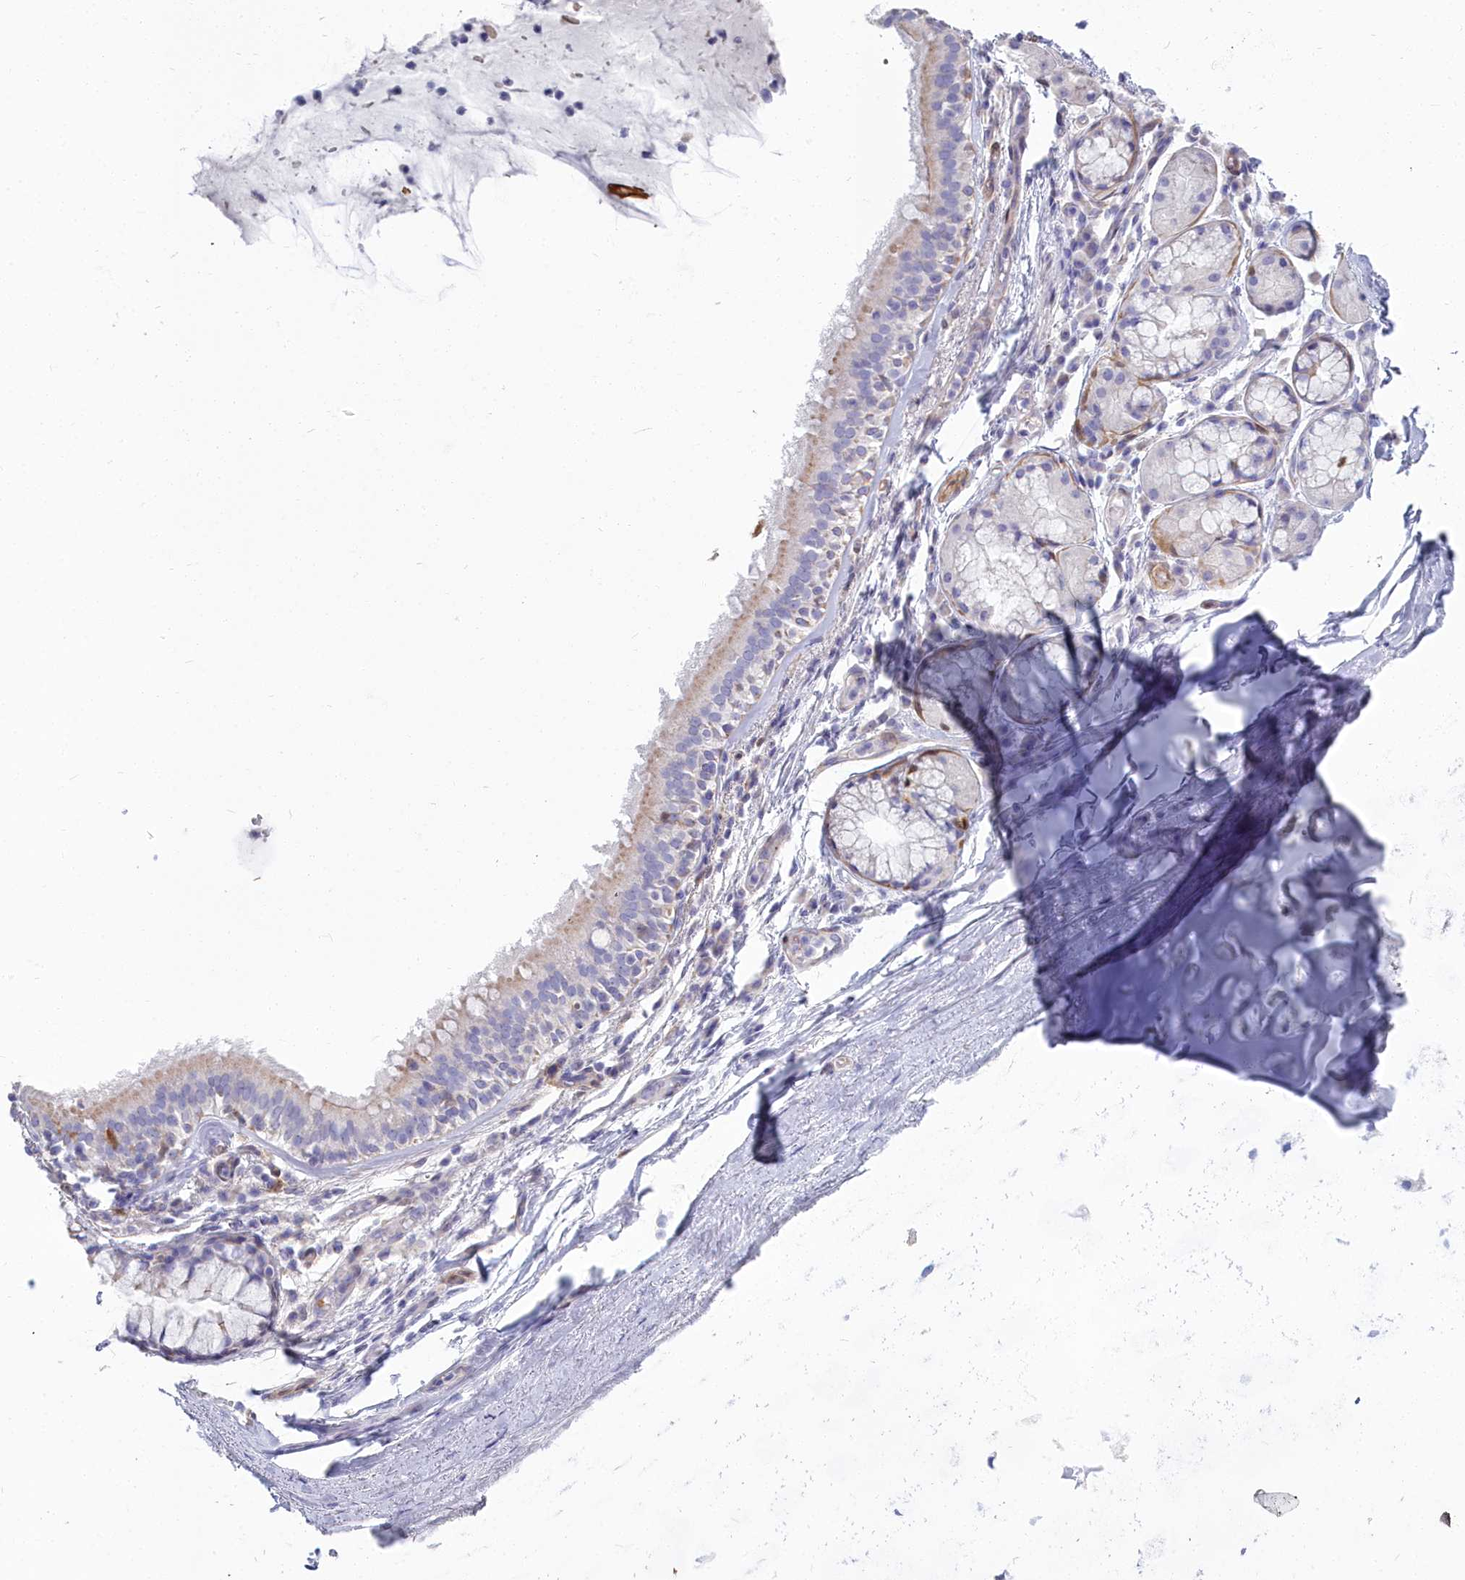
{"staining": {"intensity": "negative", "quantity": "none", "location": "none"}, "tissue": "soft tissue", "cell_type": "Chondrocytes", "image_type": "normal", "snomed": [{"axis": "morphology", "description": "Normal tissue, NOS"}, {"axis": "topography", "description": "Lymph node"}, {"axis": "topography", "description": "Cartilage tissue"}, {"axis": "topography", "description": "Bronchus"}], "caption": "The image shows no staining of chondrocytes in normal soft tissue.", "gene": "PPP1R14A", "patient": {"sex": "male", "age": 63}}